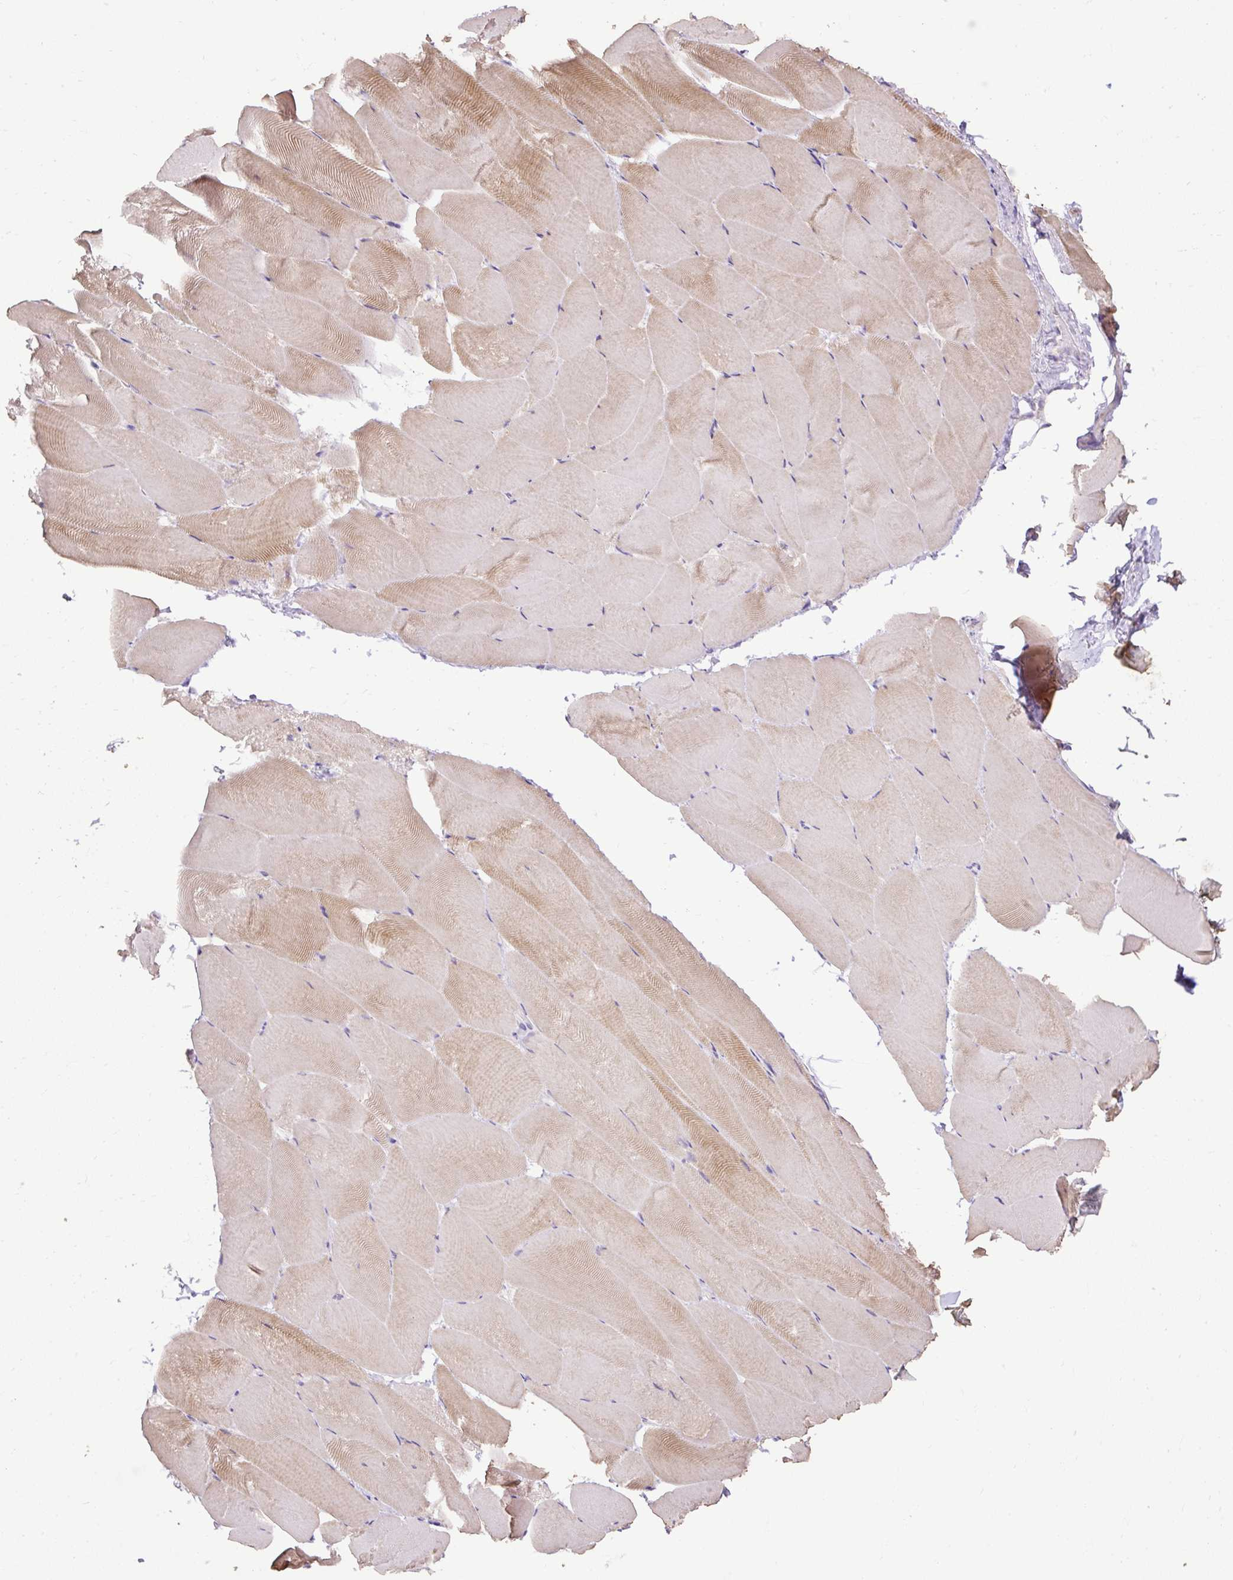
{"staining": {"intensity": "moderate", "quantity": "<25%", "location": "cytoplasmic/membranous"}, "tissue": "skeletal muscle", "cell_type": "Myocytes", "image_type": "normal", "snomed": [{"axis": "morphology", "description": "Normal tissue, NOS"}, {"axis": "topography", "description": "Skeletal muscle"}], "caption": "Moderate cytoplasmic/membranous staining is identified in approximately <25% of myocytes in normal skeletal muscle.", "gene": "ABR", "patient": {"sex": "female", "age": 64}}